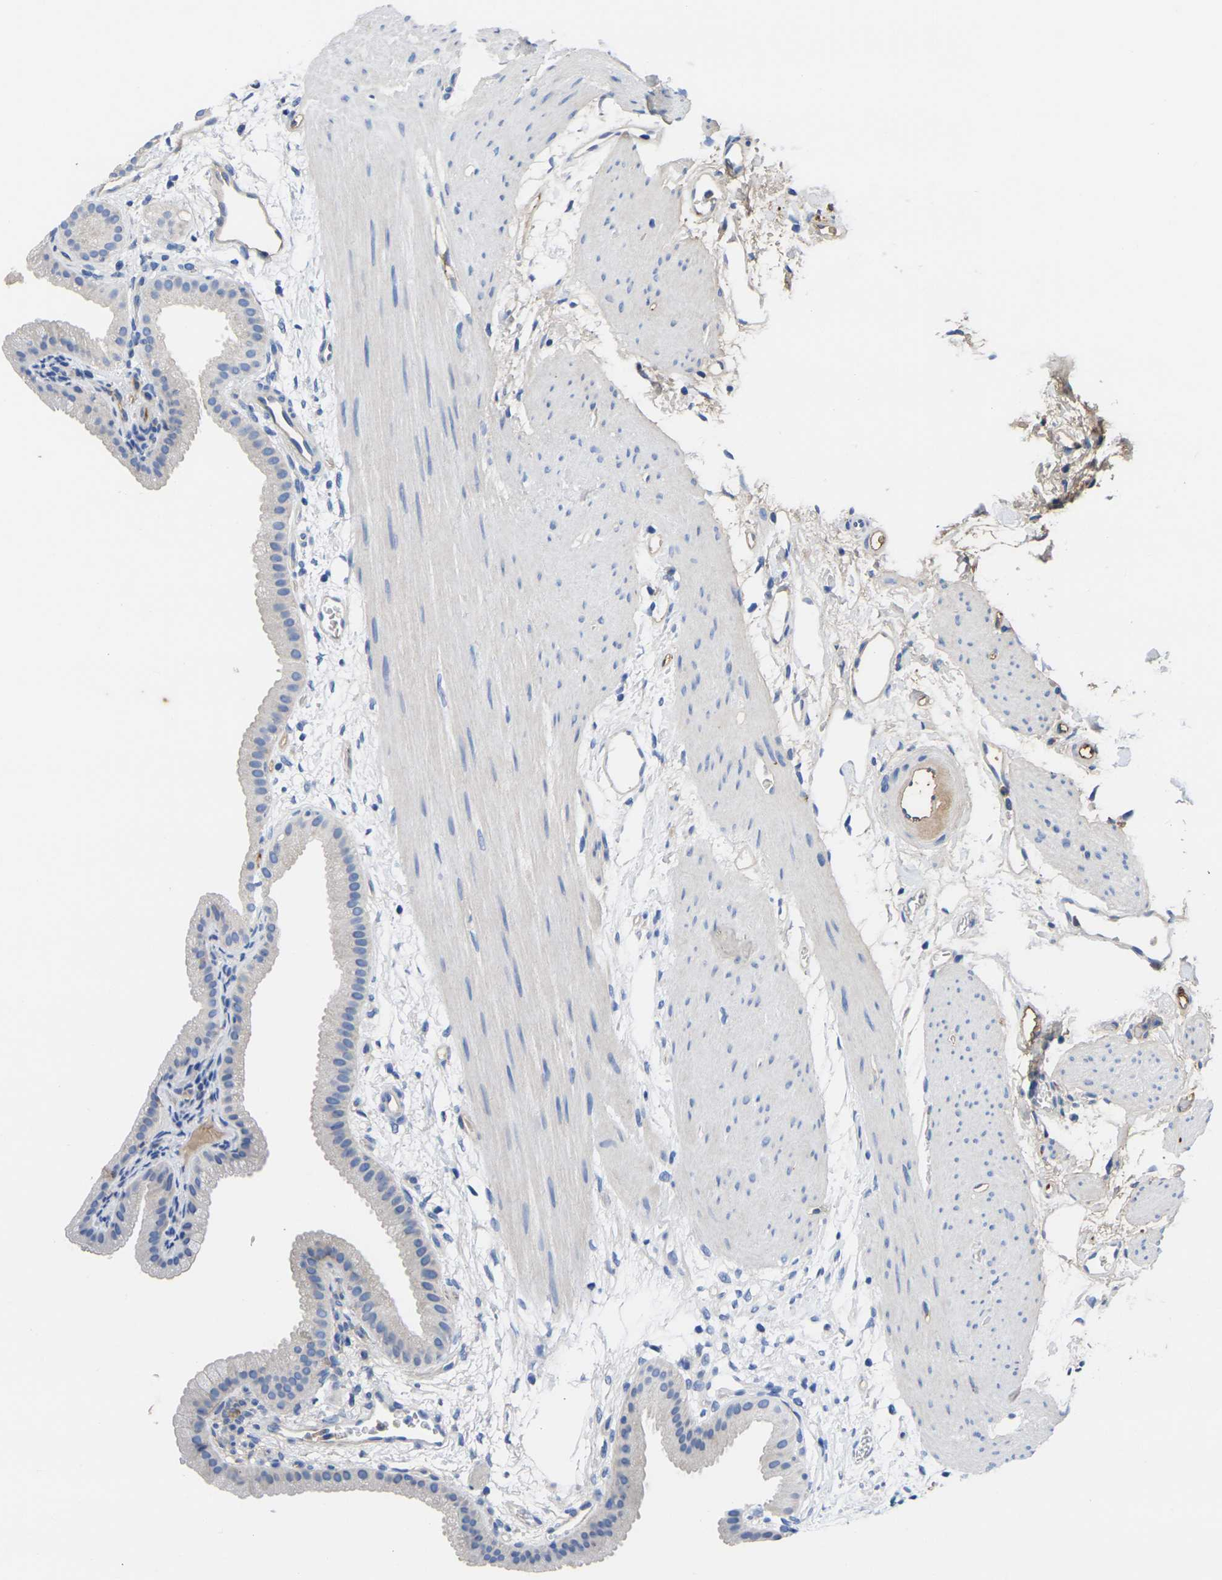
{"staining": {"intensity": "moderate", "quantity": "<25%", "location": "cytoplasmic/membranous"}, "tissue": "gallbladder", "cell_type": "Glandular cells", "image_type": "normal", "snomed": [{"axis": "morphology", "description": "Normal tissue, NOS"}, {"axis": "topography", "description": "Gallbladder"}], "caption": "About <25% of glandular cells in normal gallbladder display moderate cytoplasmic/membranous protein expression as visualized by brown immunohistochemical staining.", "gene": "GREM2", "patient": {"sex": "female", "age": 64}}